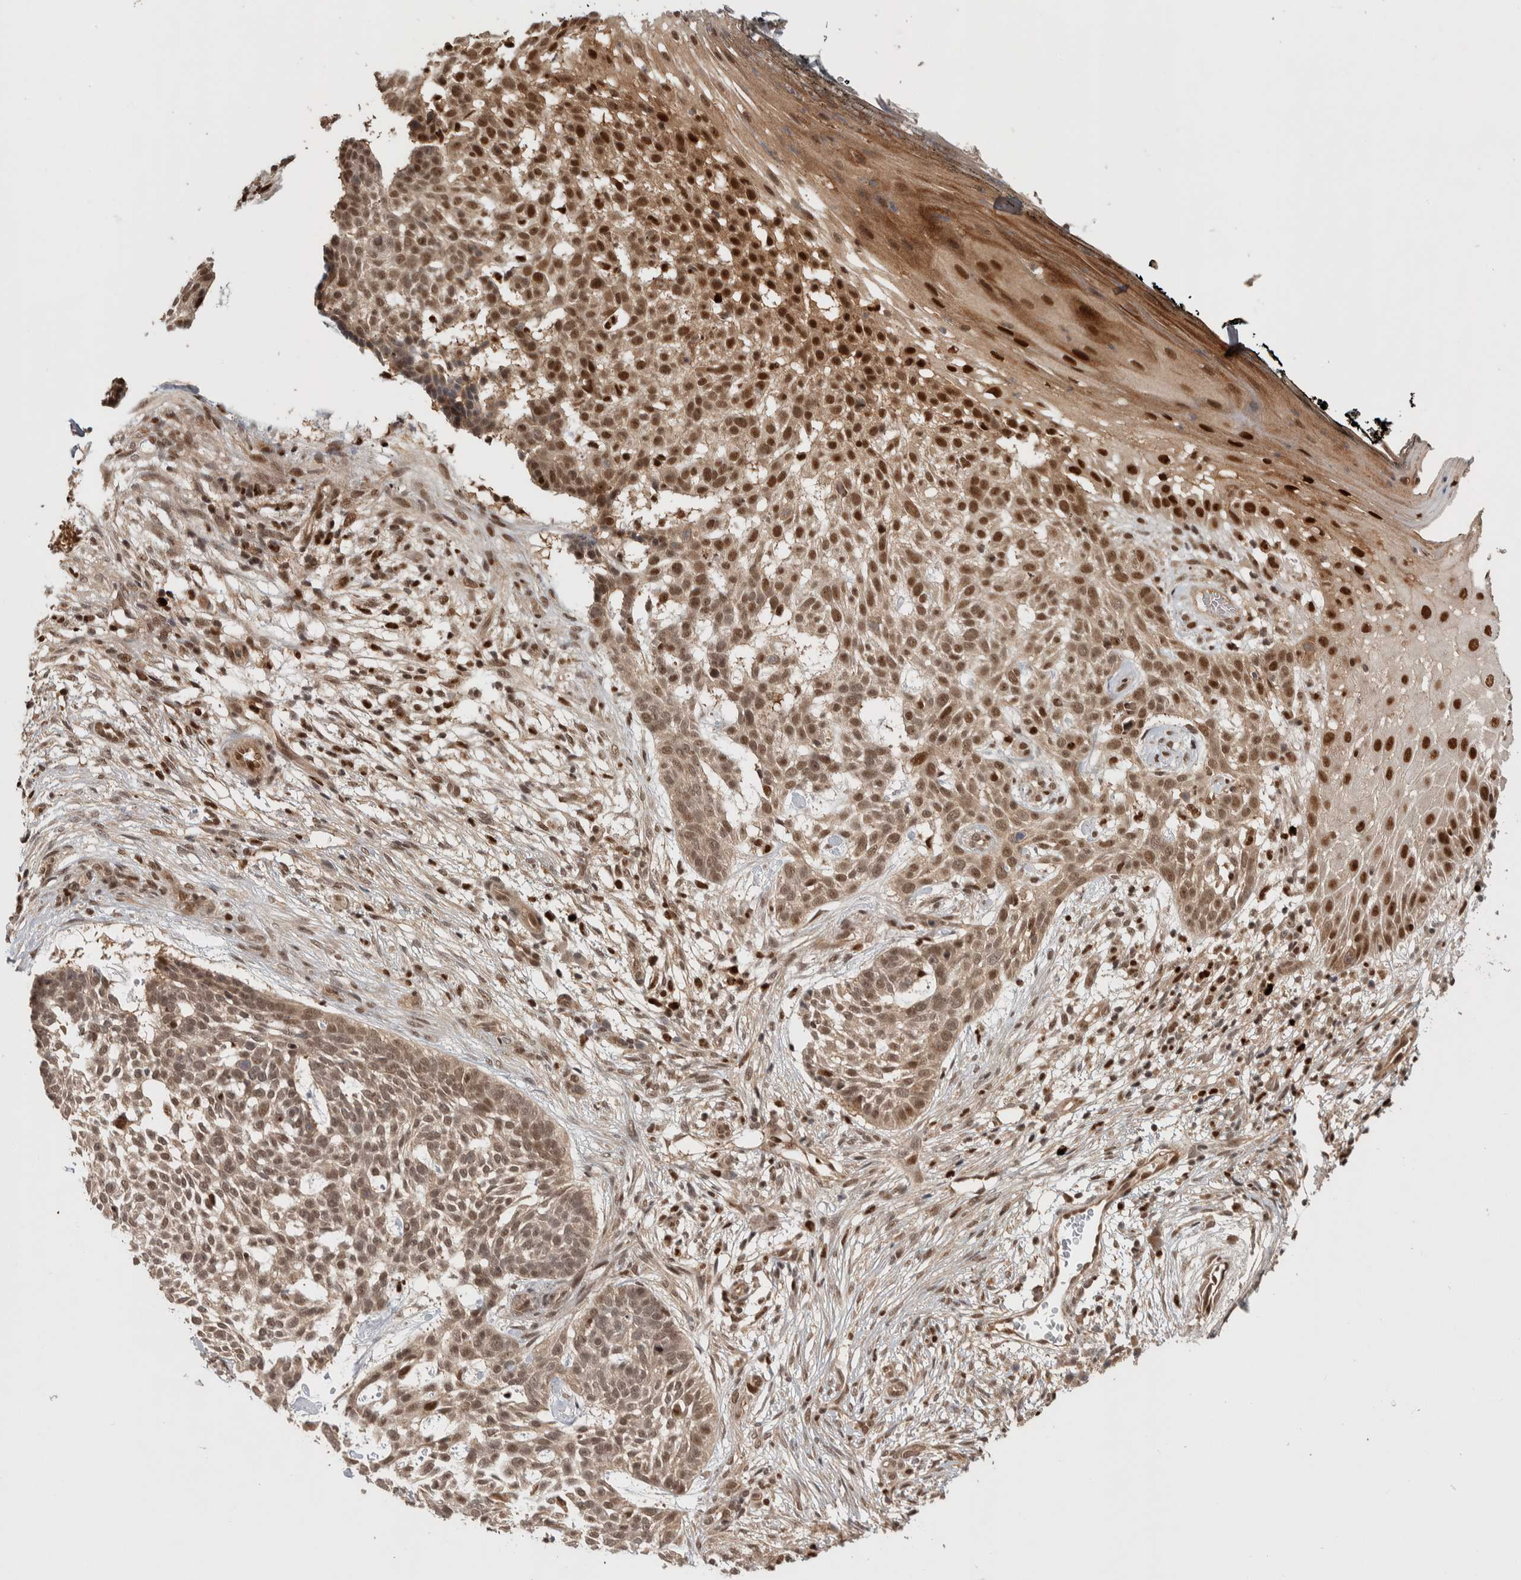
{"staining": {"intensity": "weak", "quantity": ">75%", "location": "nuclear"}, "tissue": "skin cancer", "cell_type": "Tumor cells", "image_type": "cancer", "snomed": [{"axis": "morphology", "description": "Basal cell carcinoma"}, {"axis": "topography", "description": "Skin"}], "caption": "Immunohistochemical staining of basal cell carcinoma (skin) reveals low levels of weak nuclear protein positivity in approximately >75% of tumor cells.", "gene": "RPS6KA4", "patient": {"sex": "female", "age": 64}}